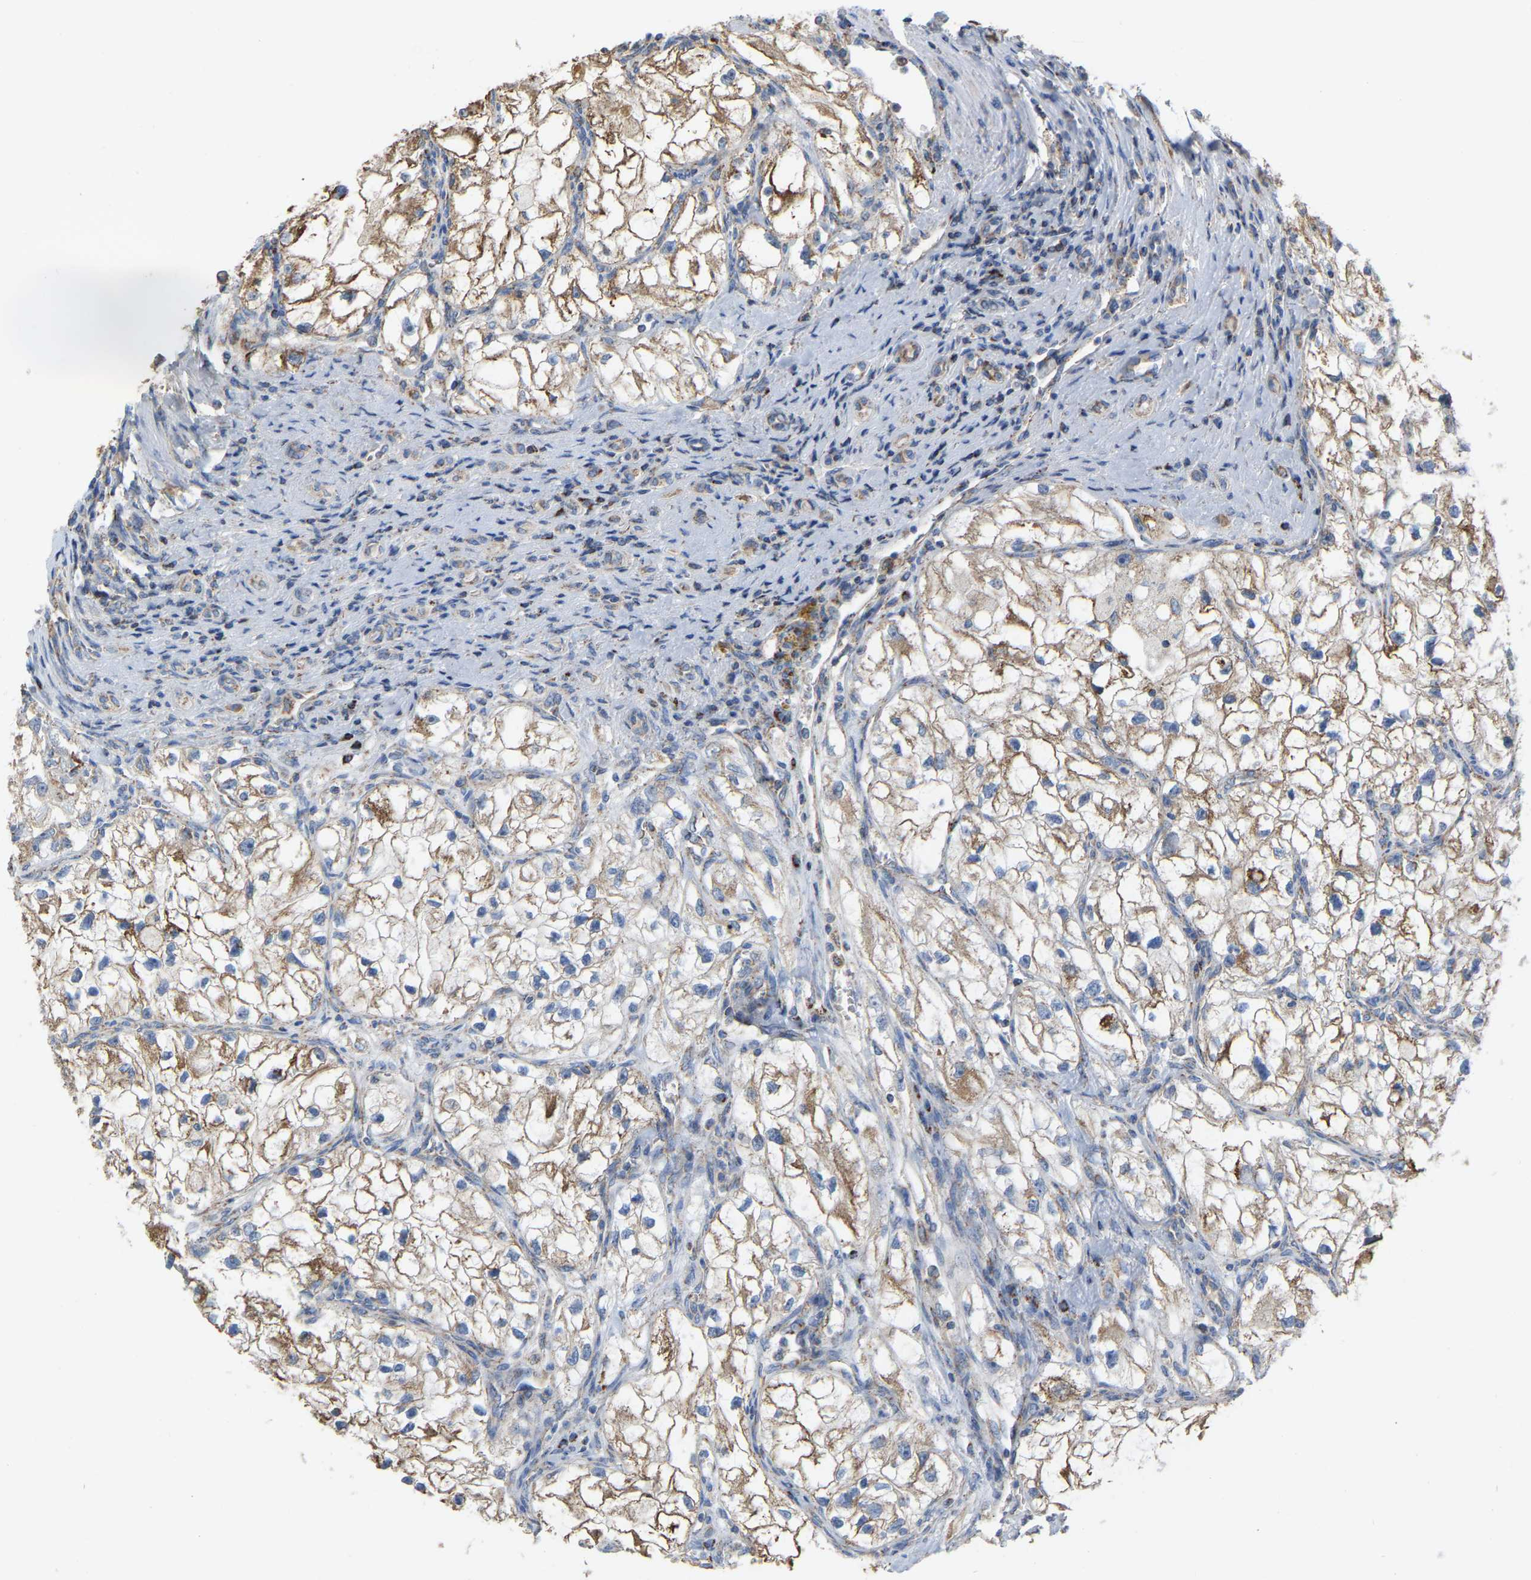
{"staining": {"intensity": "moderate", "quantity": ">75%", "location": "cytoplasmic/membranous"}, "tissue": "renal cancer", "cell_type": "Tumor cells", "image_type": "cancer", "snomed": [{"axis": "morphology", "description": "Adenocarcinoma, NOS"}, {"axis": "topography", "description": "Kidney"}], "caption": "Protein positivity by immunohistochemistry (IHC) displays moderate cytoplasmic/membranous expression in approximately >75% of tumor cells in renal adenocarcinoma.", "gene": "CBLB", "patient": {"sex": "female", "age": 70}}